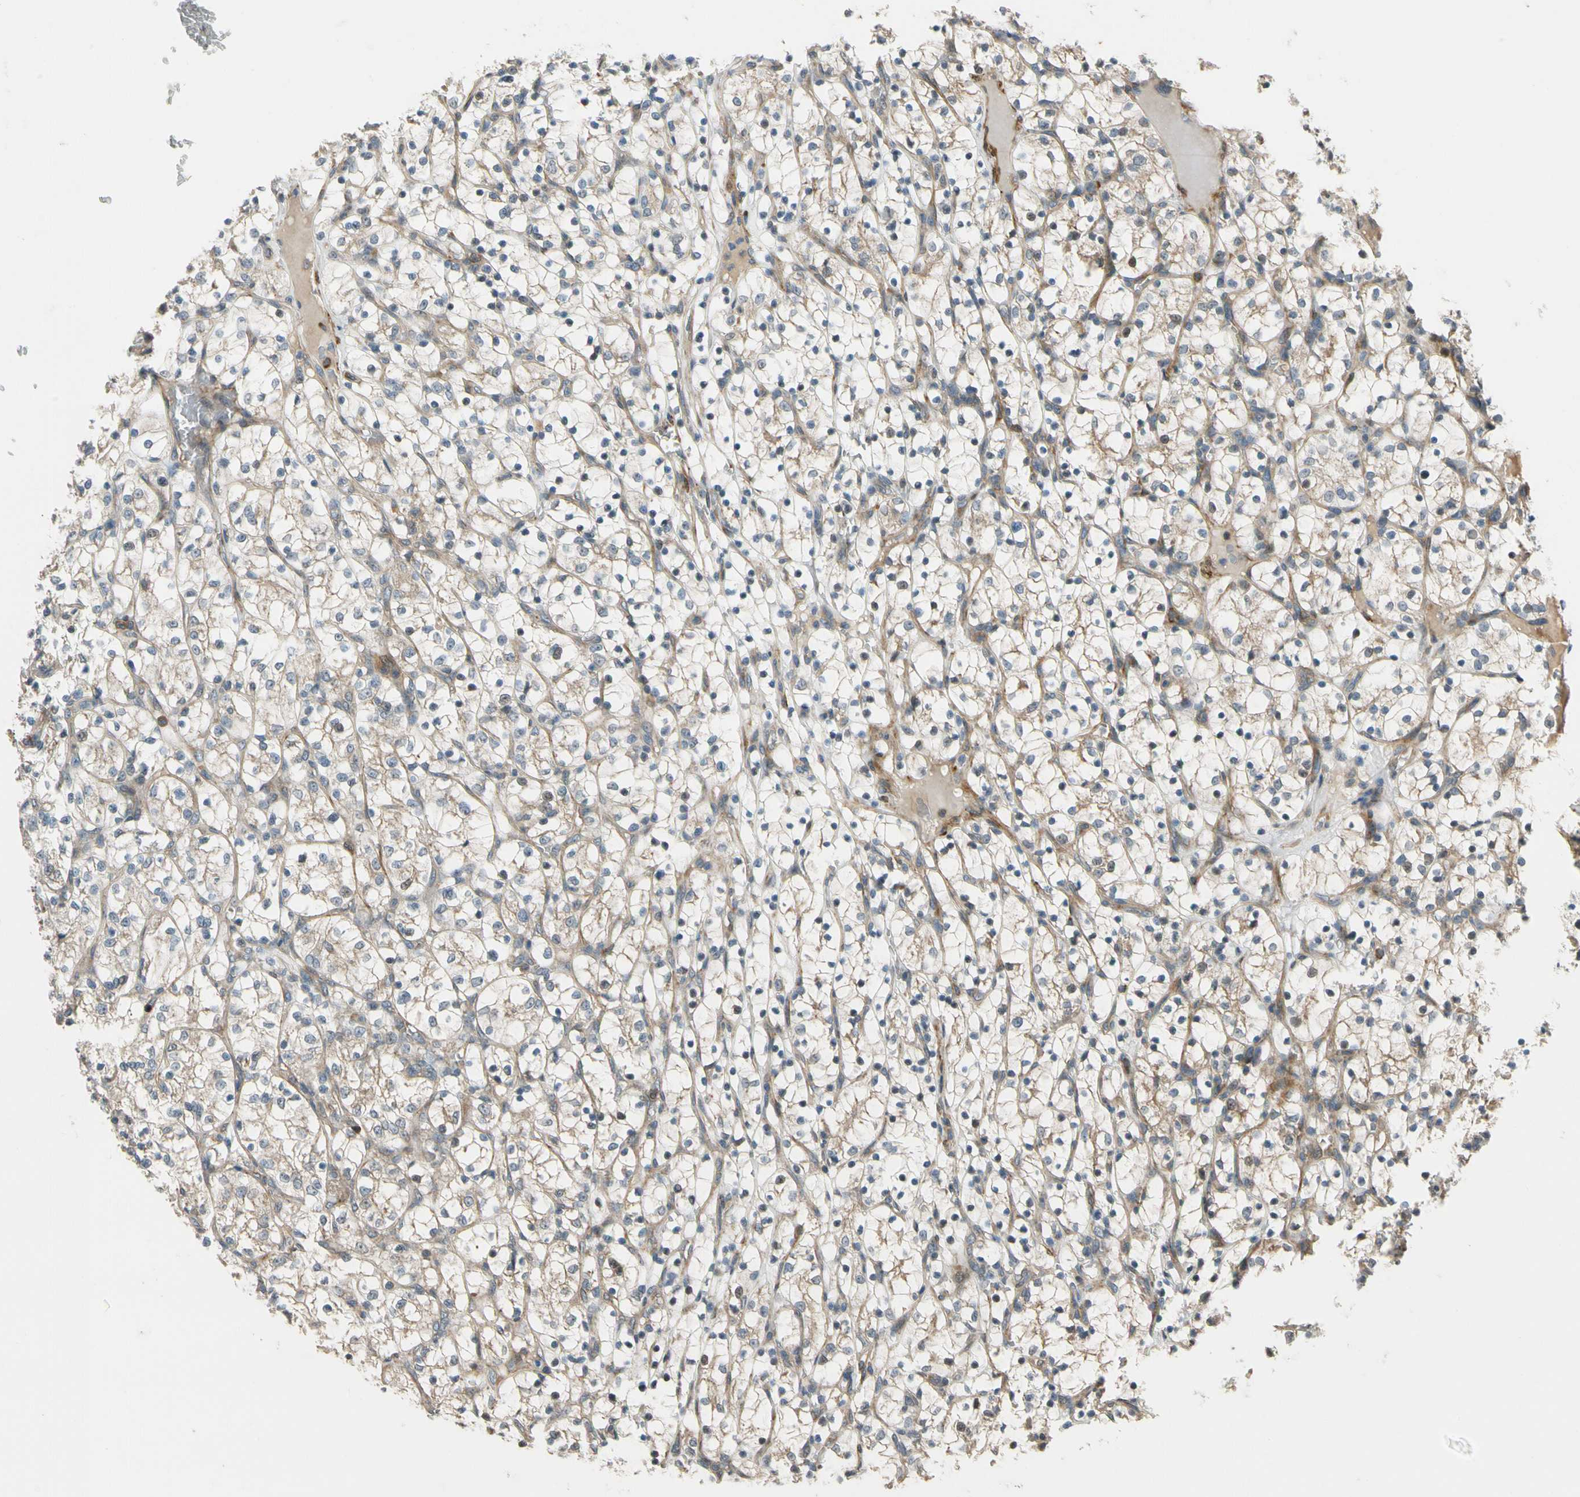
{"staining": {"intensity": "weak", "quantity": "25%-75%", "location": "cytoplasmic/membranous"}, "tissue": "renal cancer", "cell_type": "Tumor cells", "image_type": "cancer", "snomed": [{"axis": "morphology", "description": "Adenocarcinoma, NOS"}, {"axis": "topography", "description": "Kidney"}], "caption": "An image of renal adenocarcinoma stained for a protein reveals weak cytoplasmic/membranous brown staining in tumor cells.", "gene": "MST1R", "patient": {"sex": "female", "age": 69}}